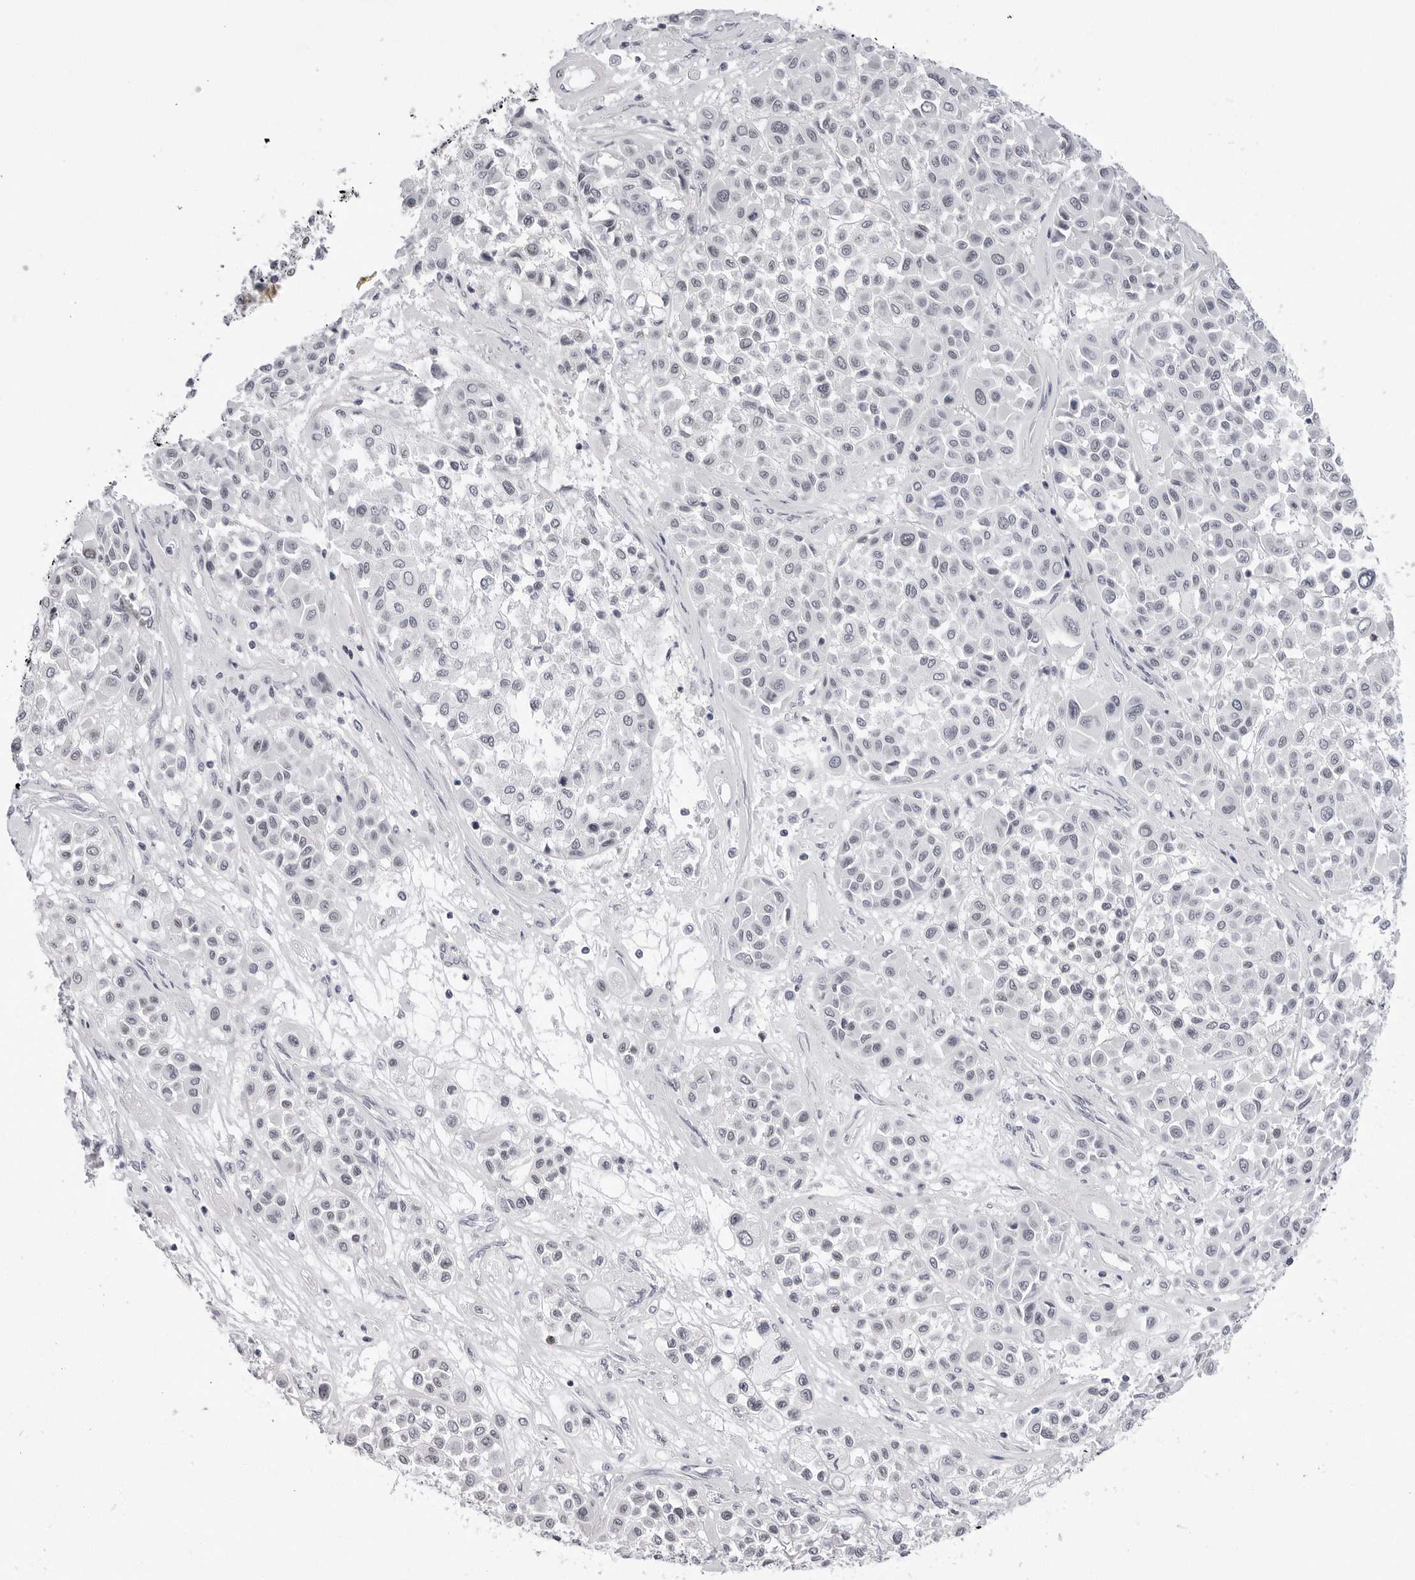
{"staining": {"intensity": "negative", "quantity": "none", "location": "none"}, "tissue": "melanoma", "cell_type": "Tumor cells", "image_type": "cancer", "snomed": [{"axis": "morphology", "description": "Malignant melanoma, Metastatic site"}, {"axis": "topography", "description": "Soft tissue"}], "caption": "Micrograph shows no significant protein expression in tumor cells of melanoma. (DAB IHC visualized using brightfield microscopy, high magnification).", "gene": "VEZF1", "patient": {"sex": "male", "age": 41}}